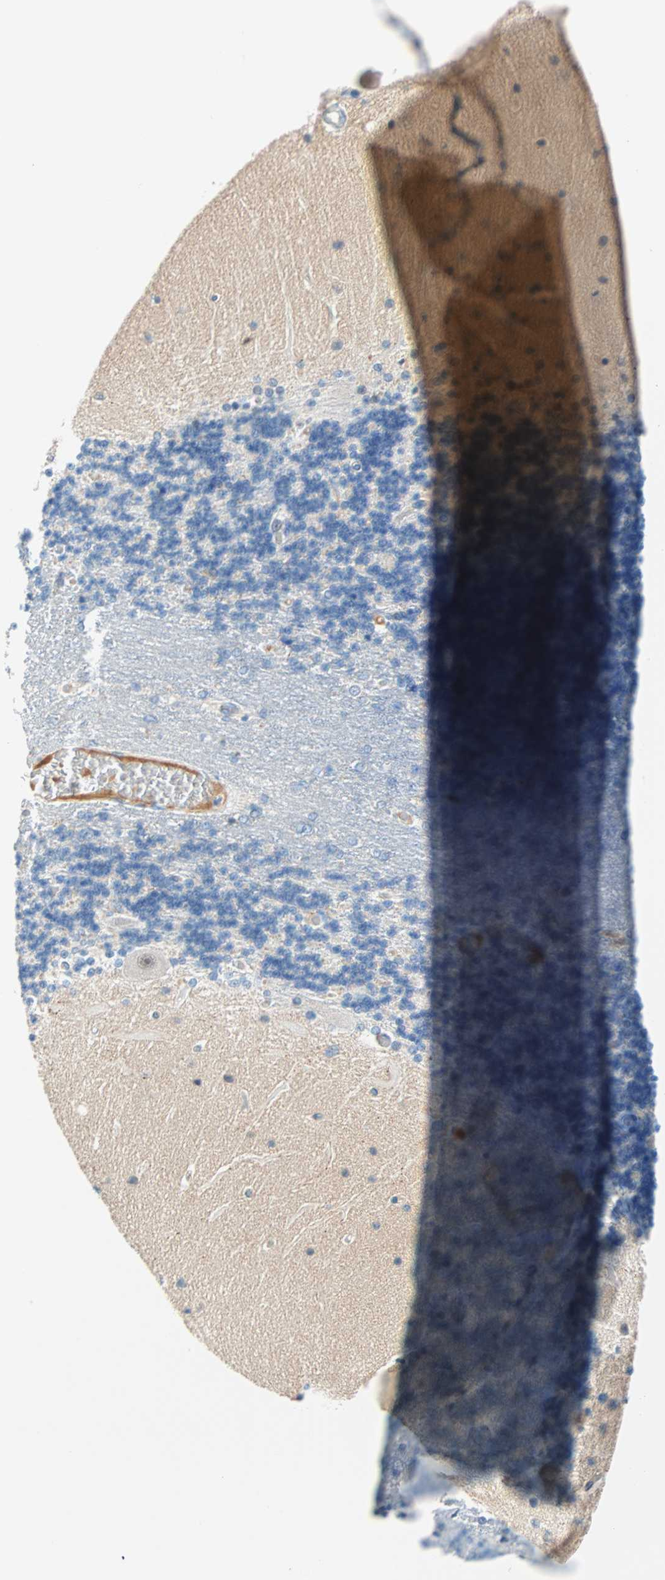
{"staining": {"intensity": "negative", "quantity": "none", "location": "none"}, "tissue": "cerebellum", "cell_type": "Cells in granular layer", "image_type": "normal", "snomed": [{"axis": "morphology", "description": "Normal tissue, NOS"}, {"axis": "topography", "description": "Cerebellum"}], "caption": "This is an immunohistochemistry (IHC) micrograph of unremarkable human cerebellum. There is no staining in cells in granular layer.", "gene": "TMEM163", "patient": {"sex": "female", "age": 54}}